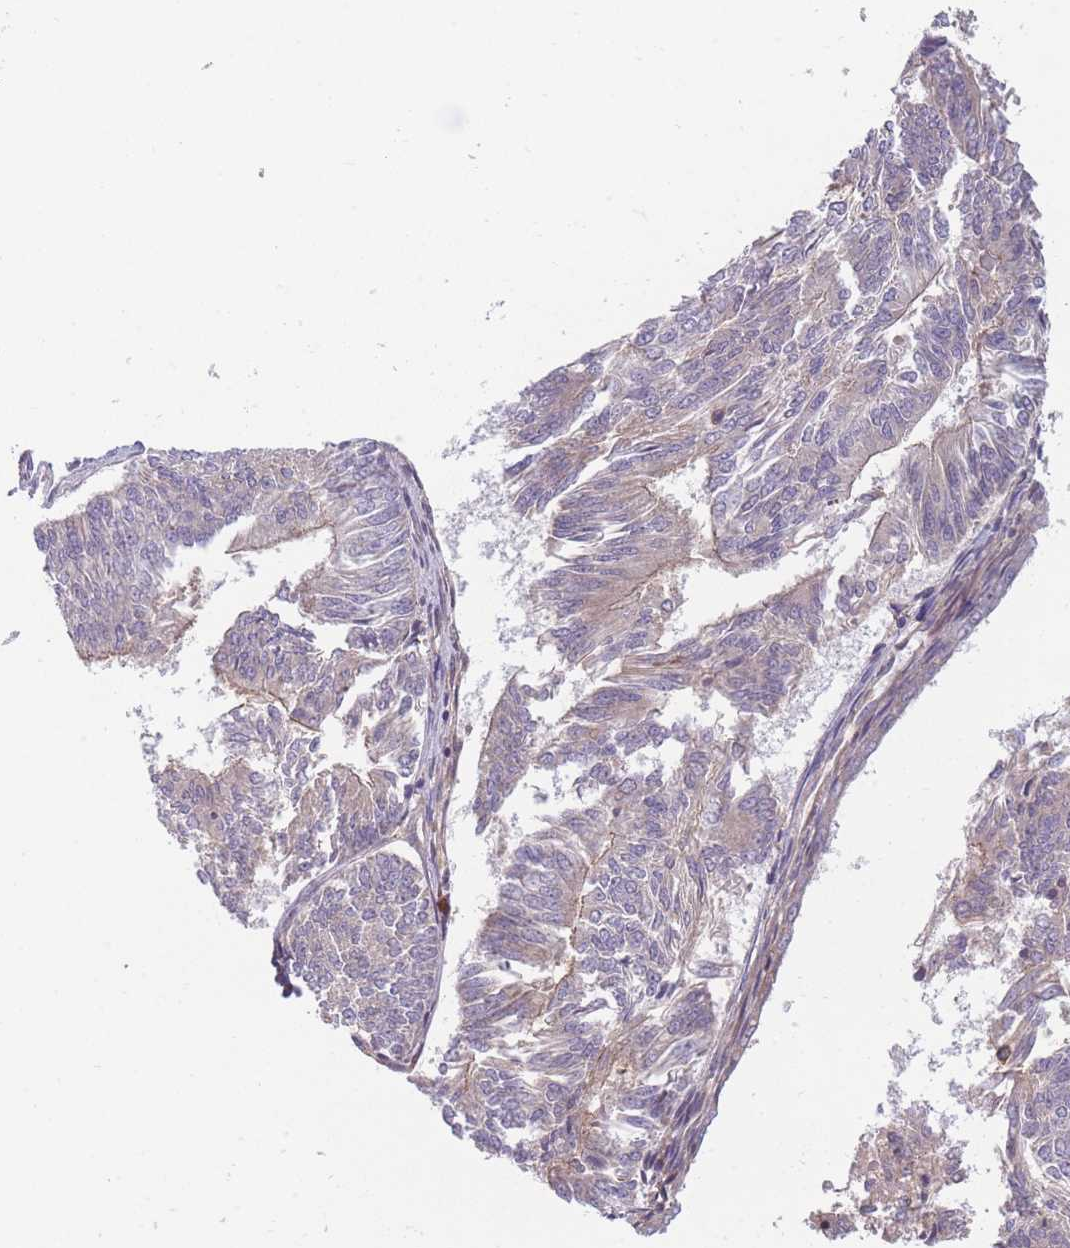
{"staining": {"intensity": "weak", "quantity": "<25%", "location": "cytoplasmic/membranous"}, "tissue": "endometrial cancer", "cell_type": "Tumor cells", "image_type": "cancer", "snomed": [{"axis": "morphology", "description": "Adenocarcinoma, NOS"}, {"axis": "topography", "description": "Endometrium"}], "caption": "Tumor cells show no significant protein staining in adenocarcinoma (endometrial).", "gene": "FAM153A", "patient": {"sex": "female", "age": 58}}